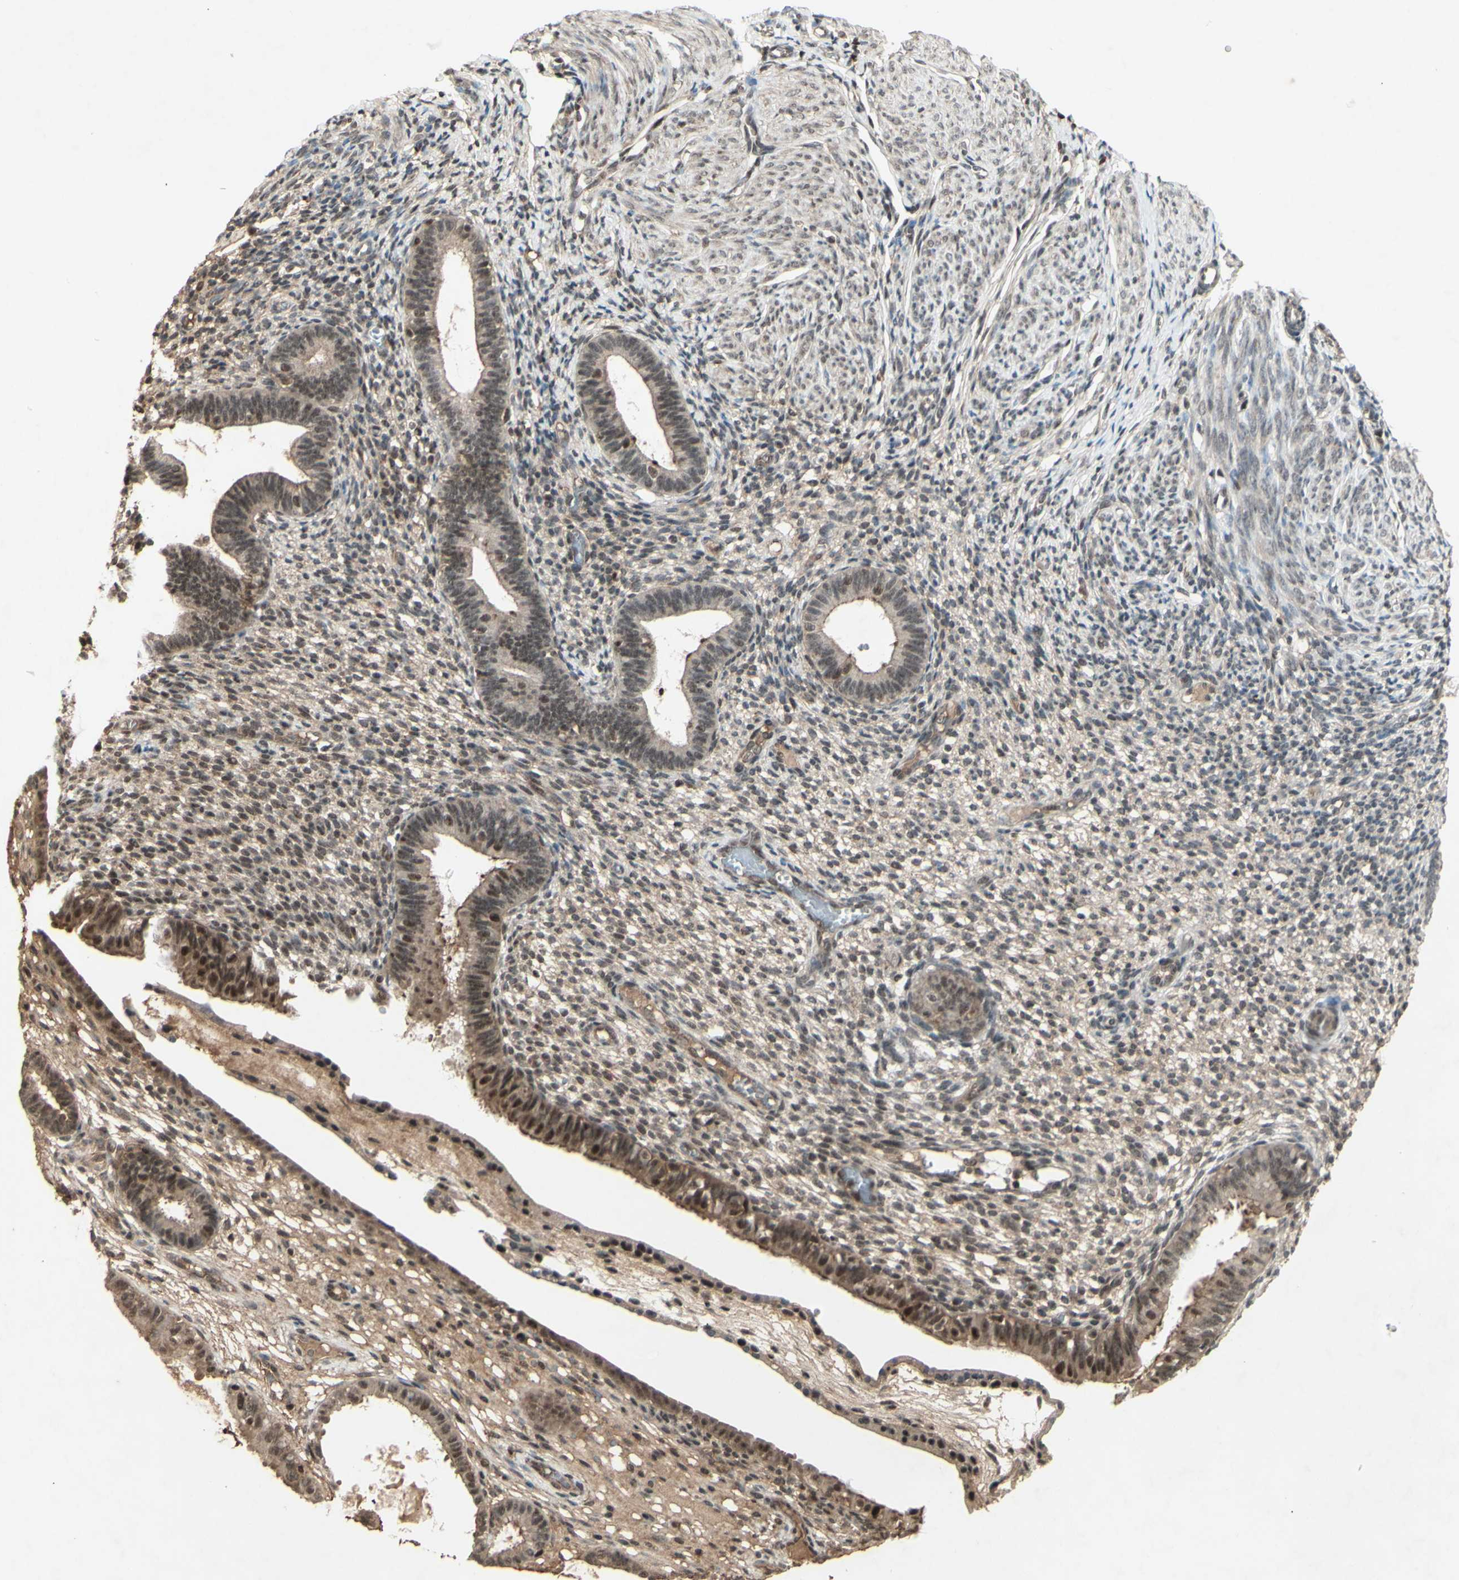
{"staining": {"intensity": "weak", "quantity": "25%-75%", "location": "cytoplasmic/membranous,nuclear"}, "tissue": "endometrium", "cell_type": "Cells in endometrial stroma", "image_type": "normal", "snomed": [{"axis": "morphology", "description": "Normal tissue, NOS"}, {"axis": "topography", "description": "Endometrium"}], "caption": "High-power microscopy captured an immunohistochemistry histopathology image of normal endometrium, revealing weak cytoplasmic/membranous,nuclear staining in approximately 25%-75% of cells in endometrial stroma. (Brightfield microscopy of DAB IHC at high magnification).", "gene": "SNW1", "patient": {"sex": "female", "age": 61}}